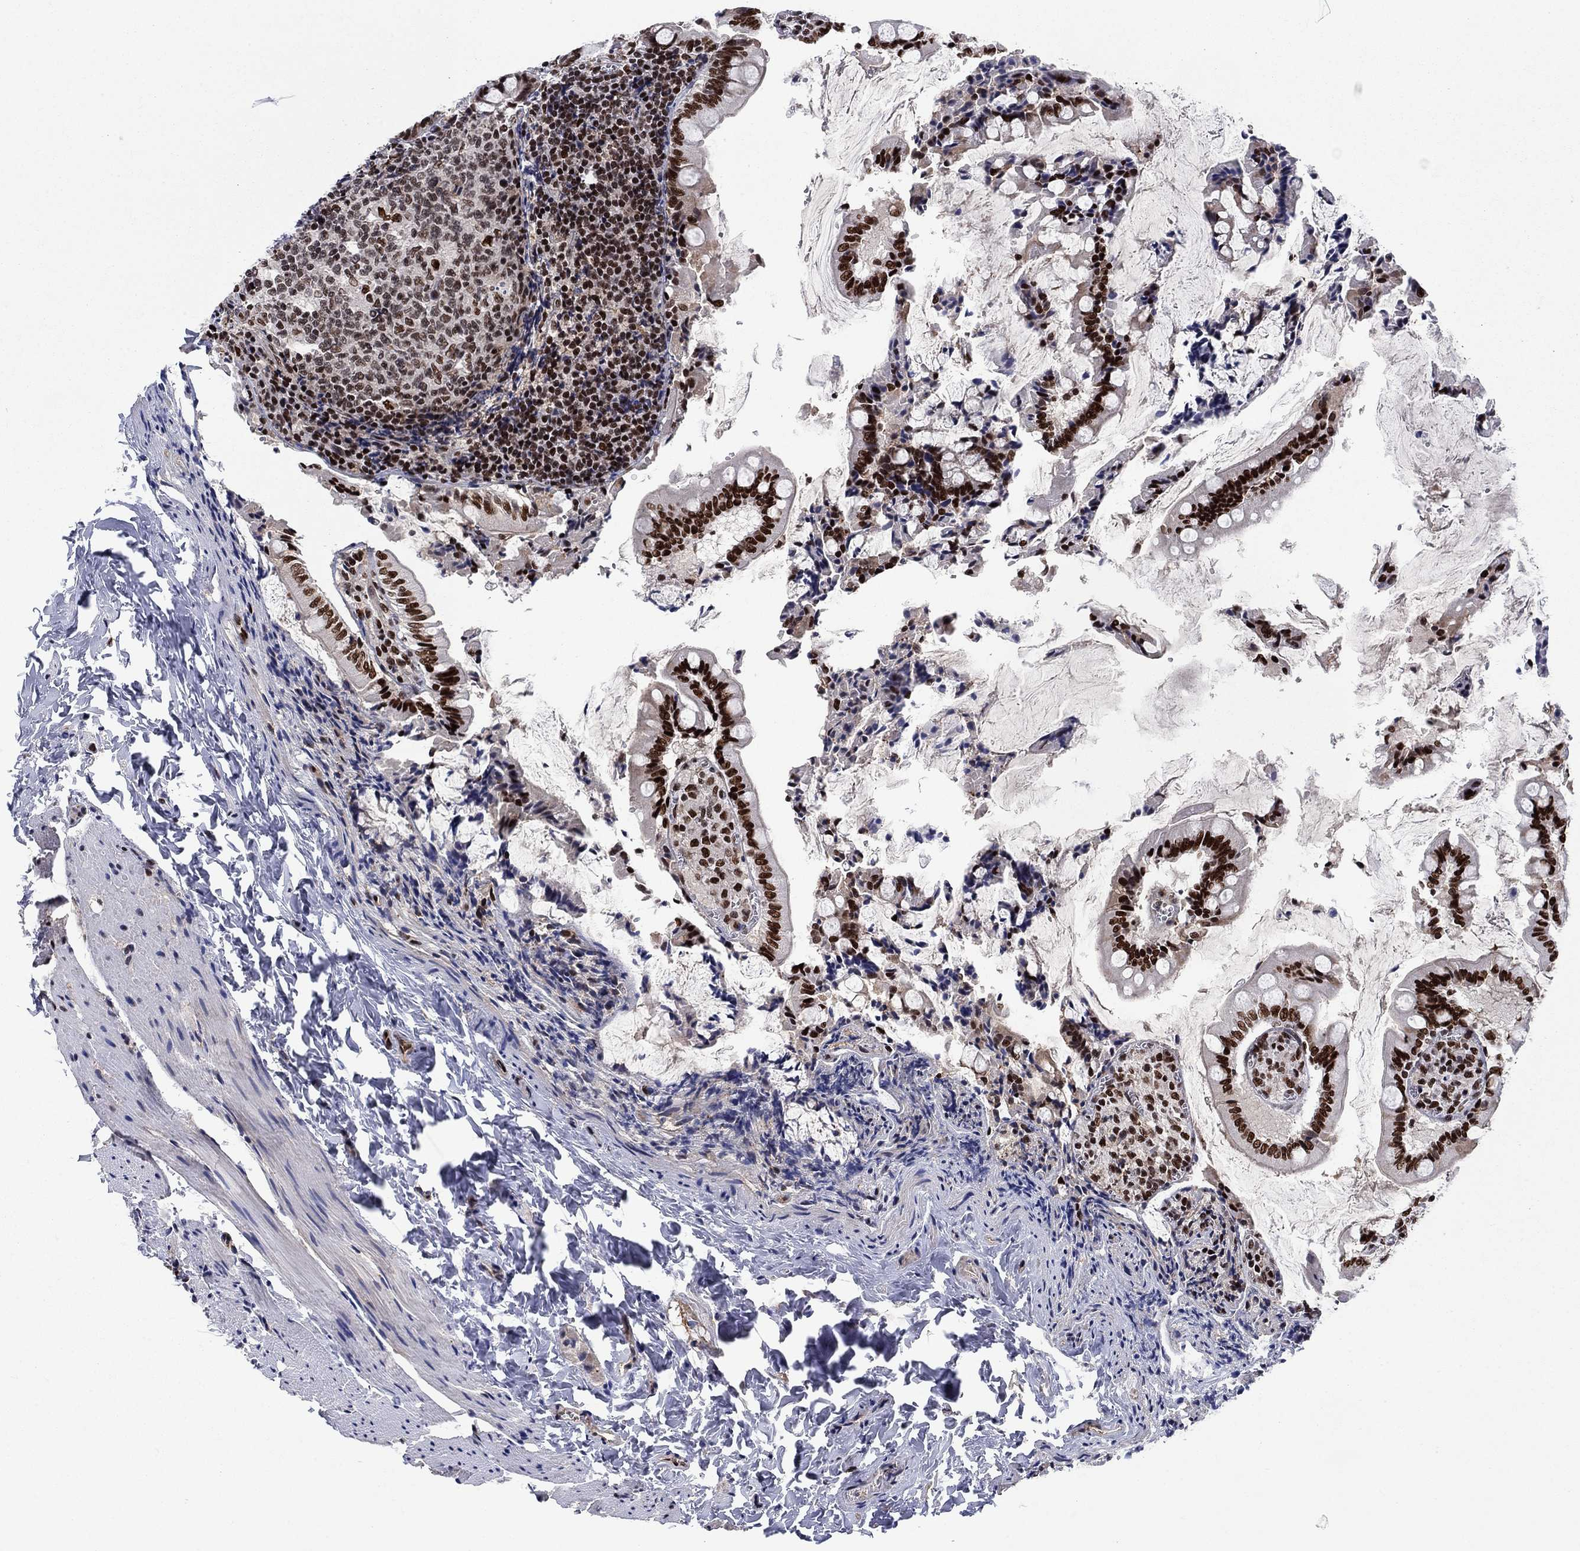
{"staining": {"intensity": "strong", "quantity": ">75%", "location": "nuclear"}, "tissue": "small intestine", "cell_type": "Glandular cells", "image_type": "normal", "snomed": [{"axis": "morphology", "description": "Normal tissue, NOS"}, {"axis": "topography", "description": "Small intestine"}], "caption": "Immunohistochemistry (IHC) photomicrograph of unremarkable human small intestine stained for a protein (brown), which exhibits high levels of strong nuclear expression in approximately >75% of glandular cells.", "gene": "RPRD1B", "patient": {"sex": "female", "age": 56}}